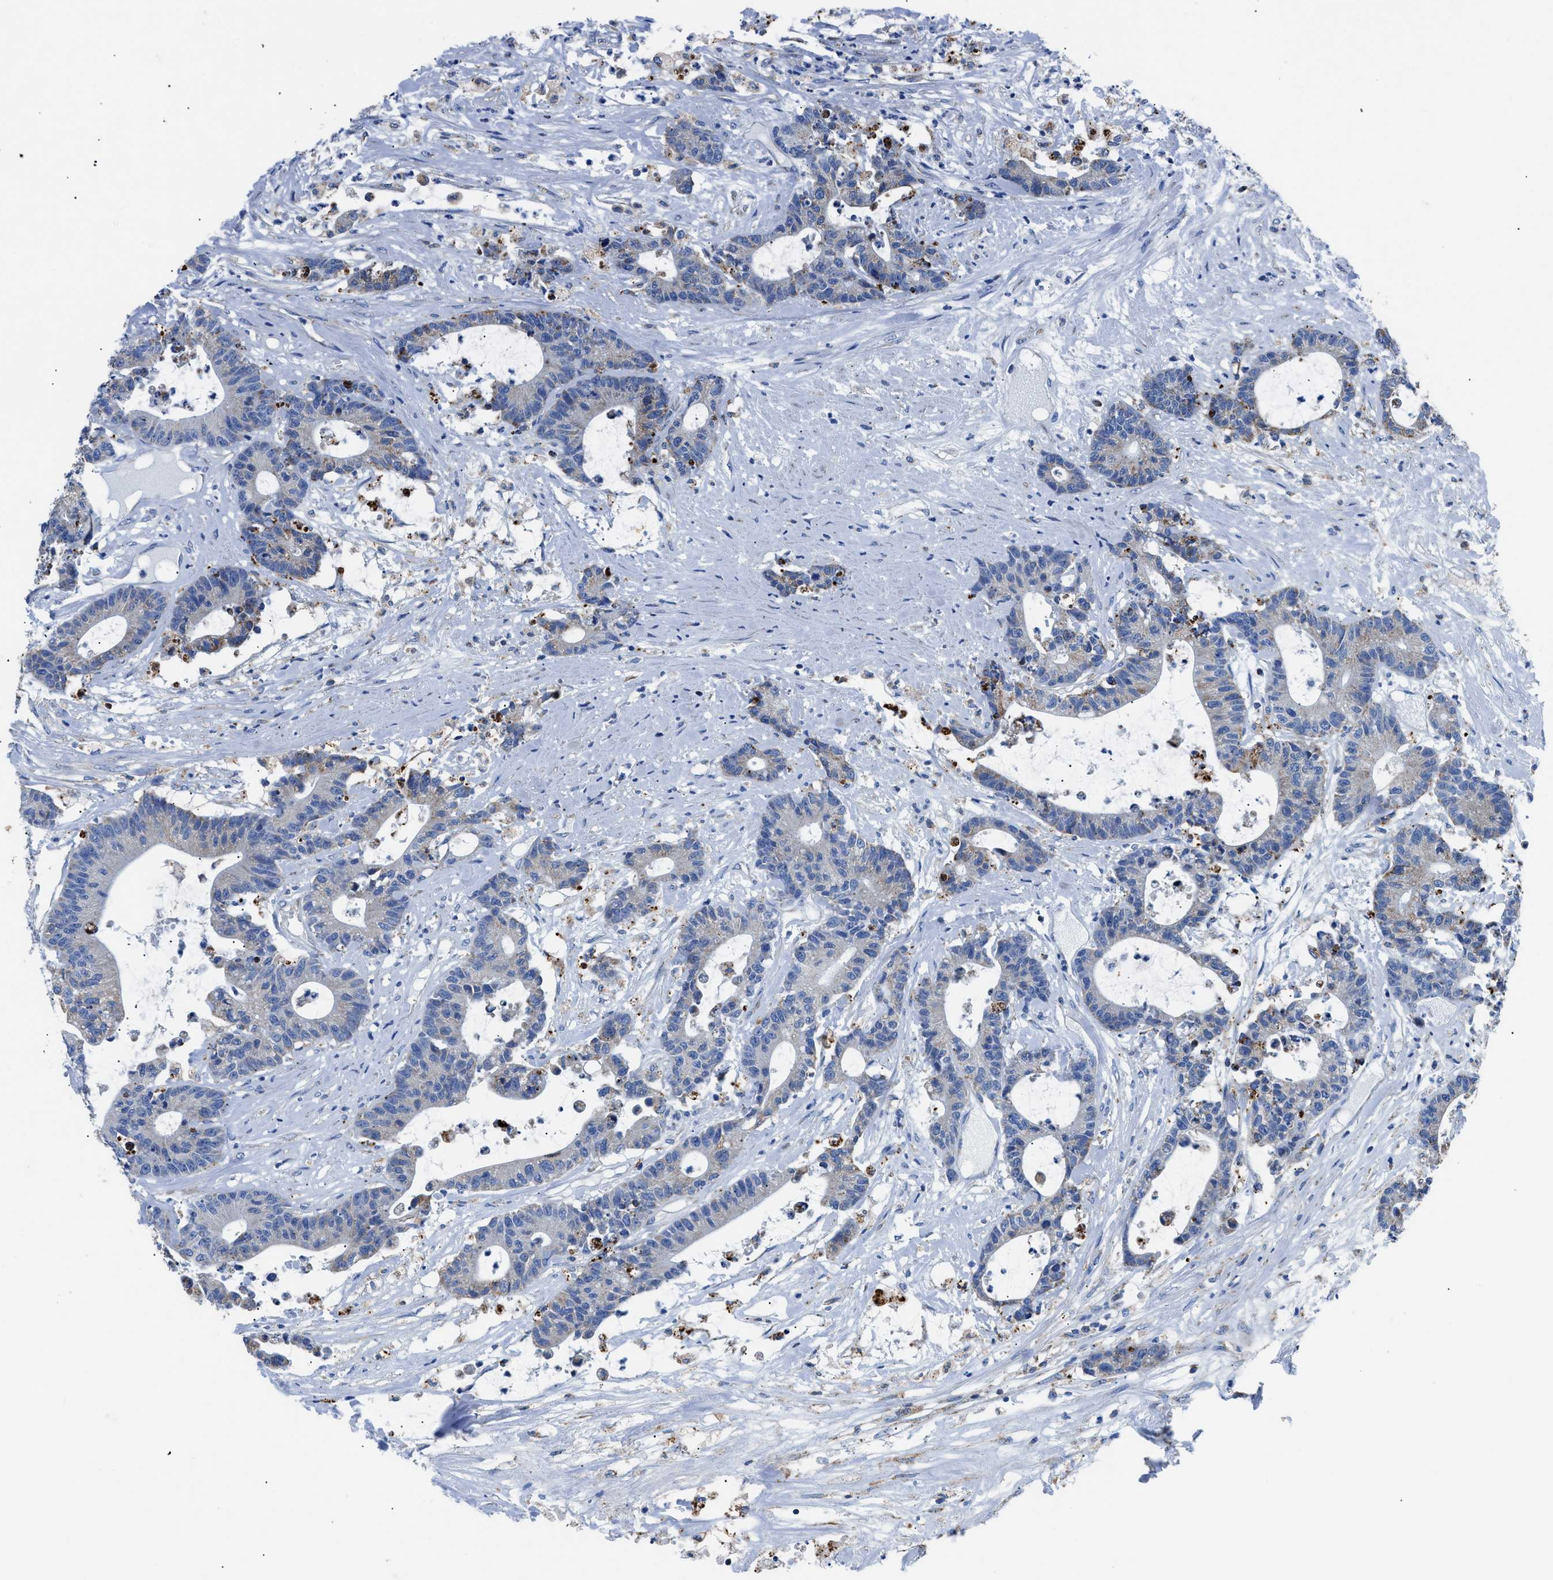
{"staining": {"intensity": "moderate", "quantity": "<25%", "location": "cytoplasmic/membranous"}, "tissue": "colorectal cancer", "cell_type": "Tumor cells", "image_type": "cancer", "snomed": [{"axis": "morphology", "description": "Adenocarcinoma, NOS"}, {"axis": "topography", "description": "Colon"}], "caption": "Tumor cells reveal low levels of moderate cytoplasmic/membranous expression in about <25% of cells in human colorectal cancer (adenocarcinoma).", "gene": "ZDHHC3", "patient": {"sex": "female", "age": 84}}